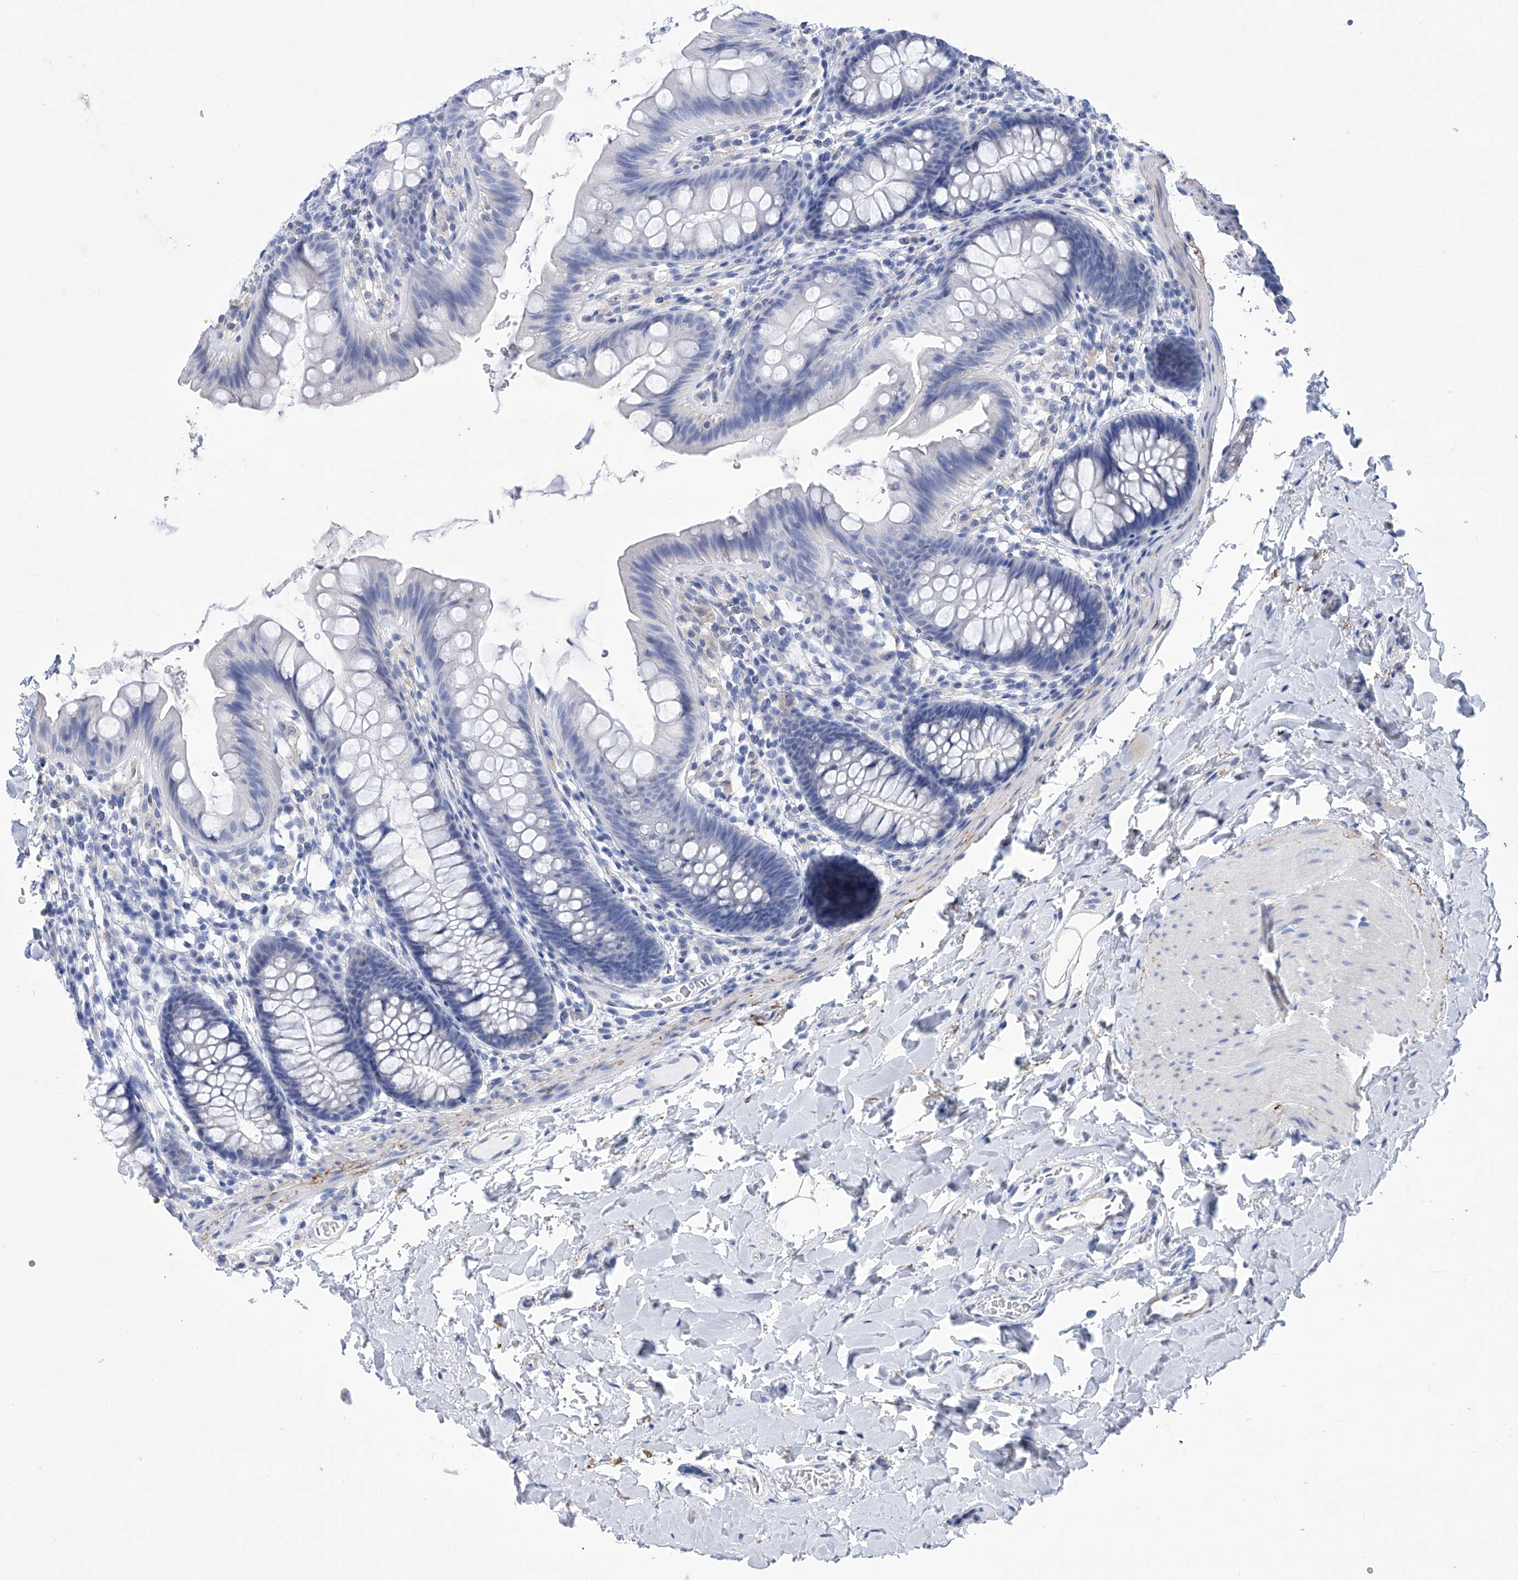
{"staining": {"intensity": "negative", "quantity": "none", "location": "none"}, "tissue": "colon", "cell_type": "Endothelial cells", "image_type": "normal", "snomed": [{"axis": "morphology", "description": "Normal tissue, NOS"}, {"axis": "topography", "description": "Colon"}], "caption": "This is an immunohistochemistry histopathology image of unremarkable colon. There is no positivity in endothelial cells.", "gene": "SMS", "patient": {"sex": "female", "age": 62}}